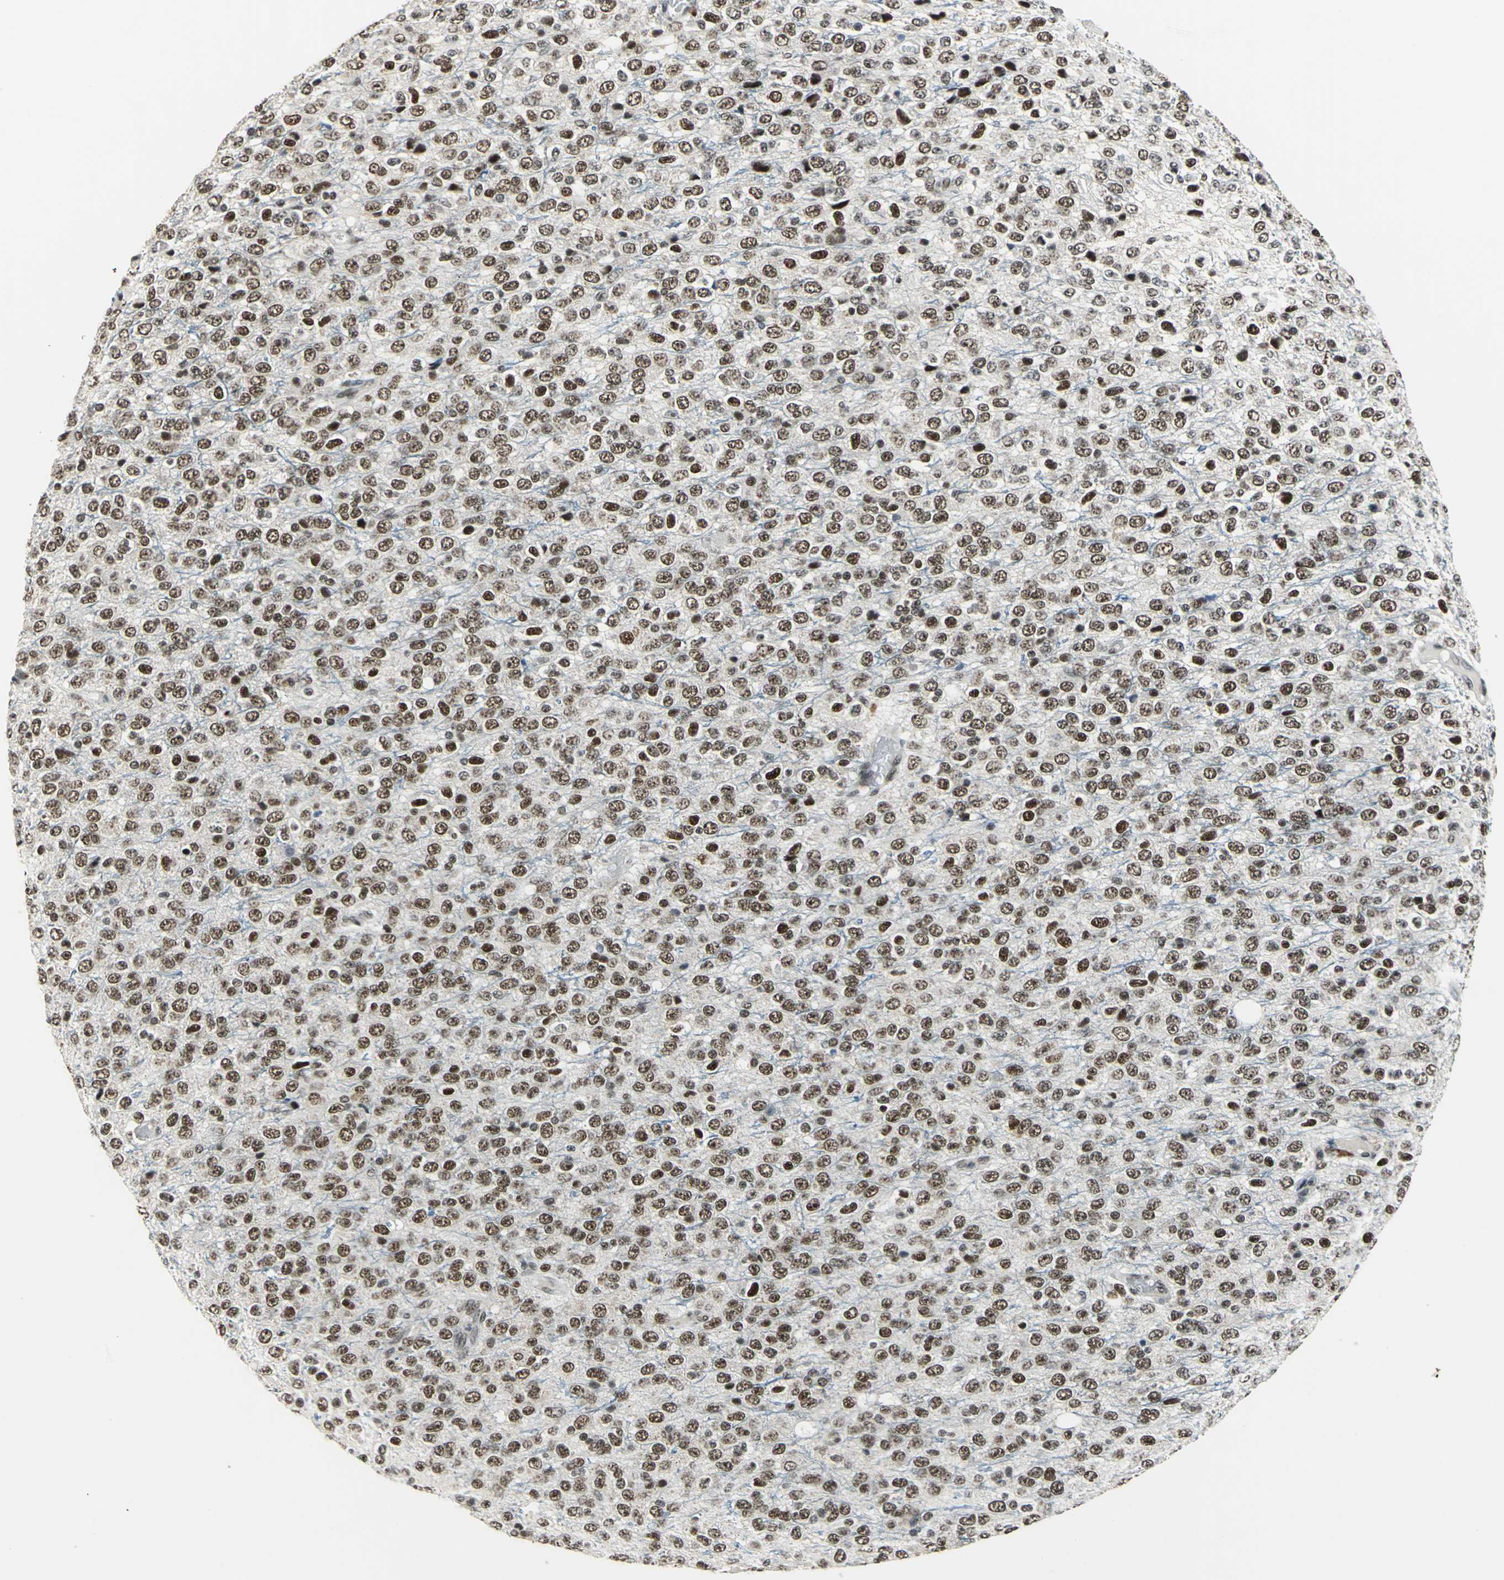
{"staining": {"intensity": "moderate", "quantity": ">75%", "location": "nuclear"}, "tissue": "glioma", "cell_type": "Tumor cells", "image_type": "cancer", "snomed": [{"axis": "morphology", "description": "Glioma, malignant, High grade"}, {"axis": "topography", "description": "pancreas cauda"}], "caption": "Immunohistochemistry image of glioma stained for a protein (brown), which demonstrates medium levels of moderate nuclear staining in approximately >75% of tumor cells.", "gene": "BCLAF1", "patient": {"sex": "male", "age": 60}}